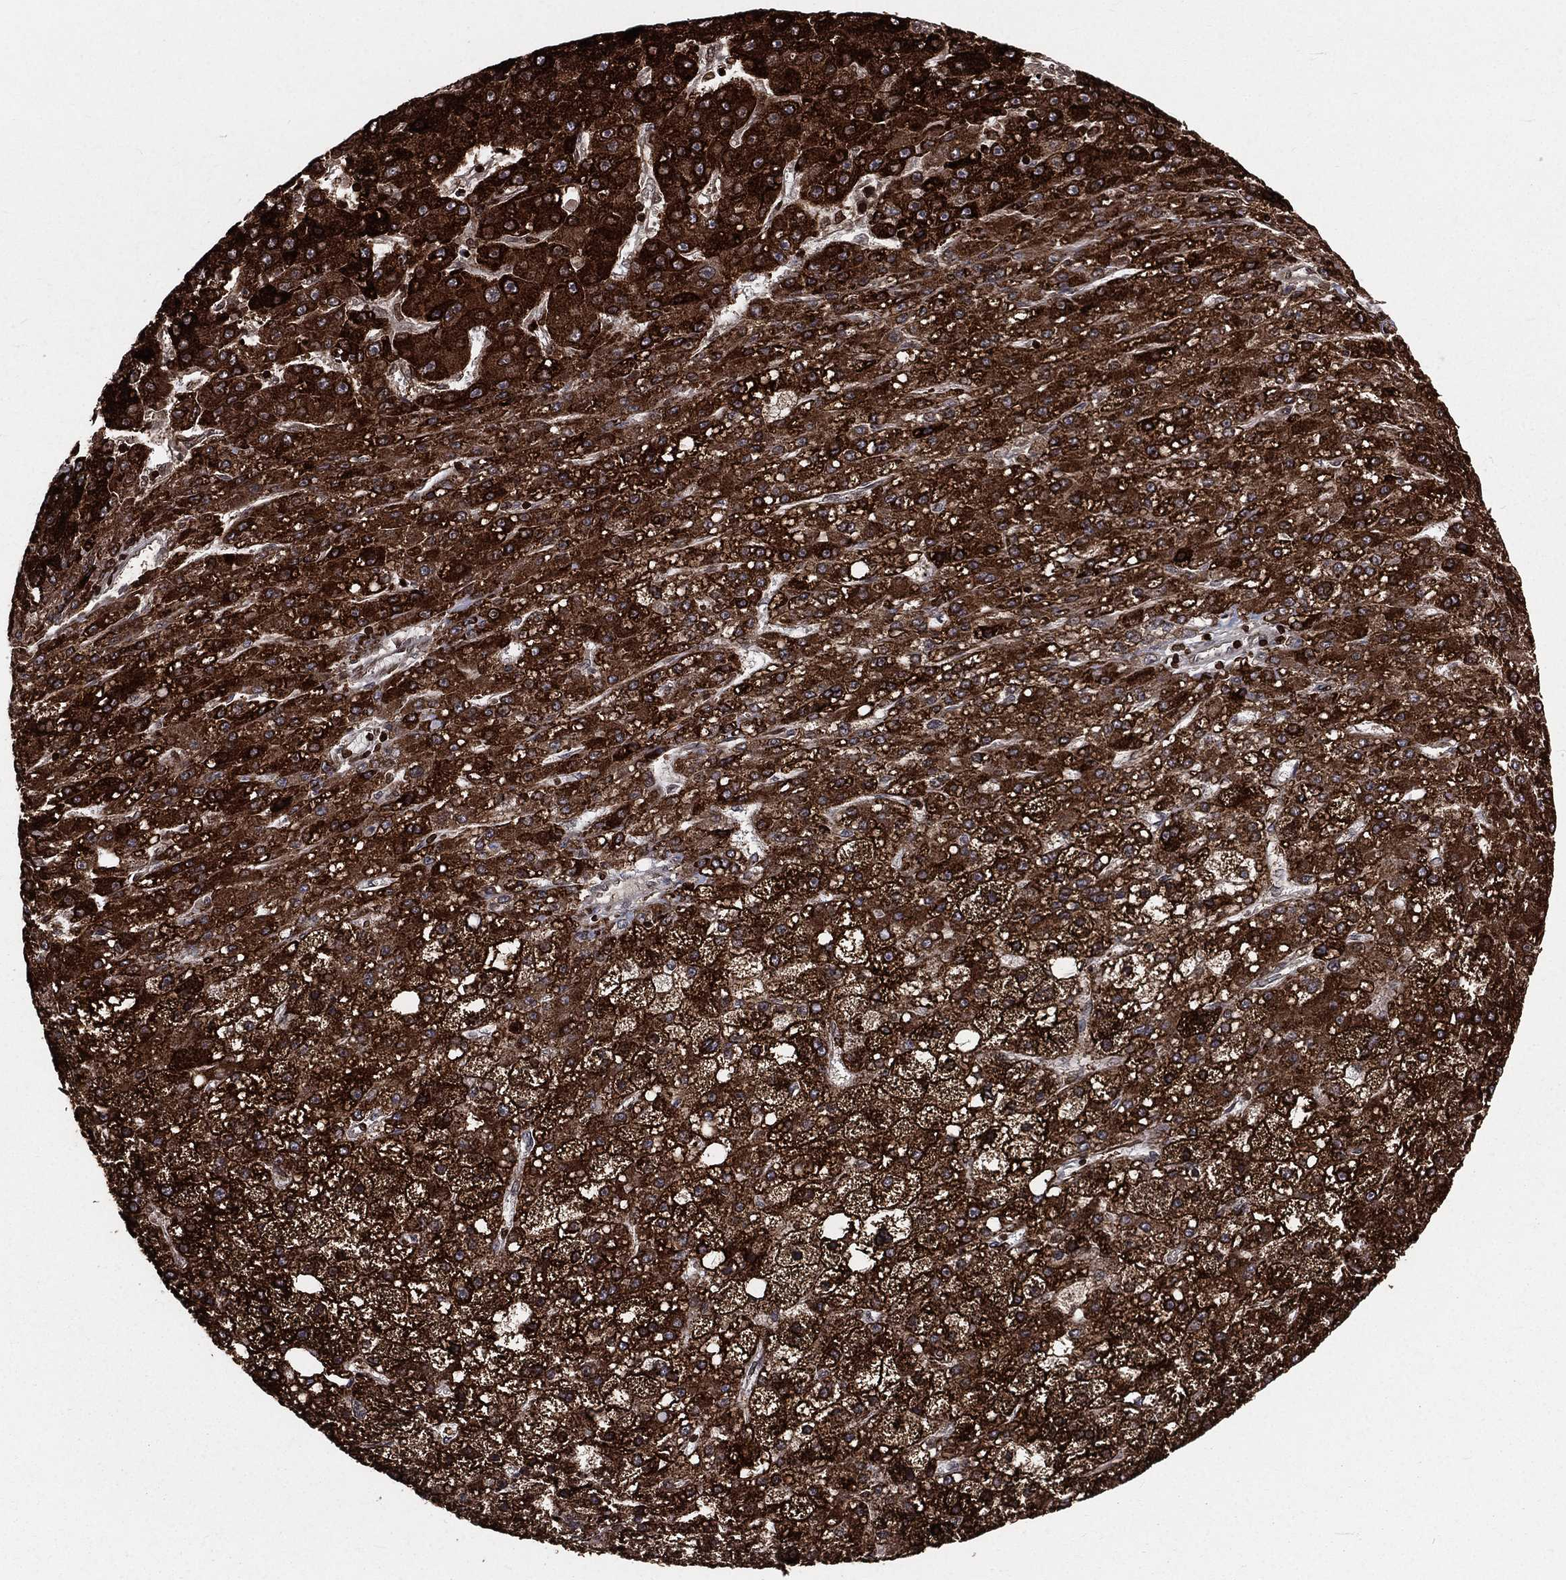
{"staining": {"intensity": "strong", "quantity": ">75%", "location": "cytoplasmic/membranous"}, "tissue": "liver cancer", "cell_type": "Tumor cells", "image_type": "cancer", "snomed": [{"axis": "morphology", "description": "Carcinoma, Hepatocellular, NOS"}, {"axis": "topography", "description": "Liver"}], "caption": "Strong cytoplasmic/membranous positivity is identified in about >75% of tumor cells in liver cancer. The protein of interest is shown in brown color, while the nuclei are stained blue.", "gene": "LBR", "patient": {"sex": "male", "age": 67}}